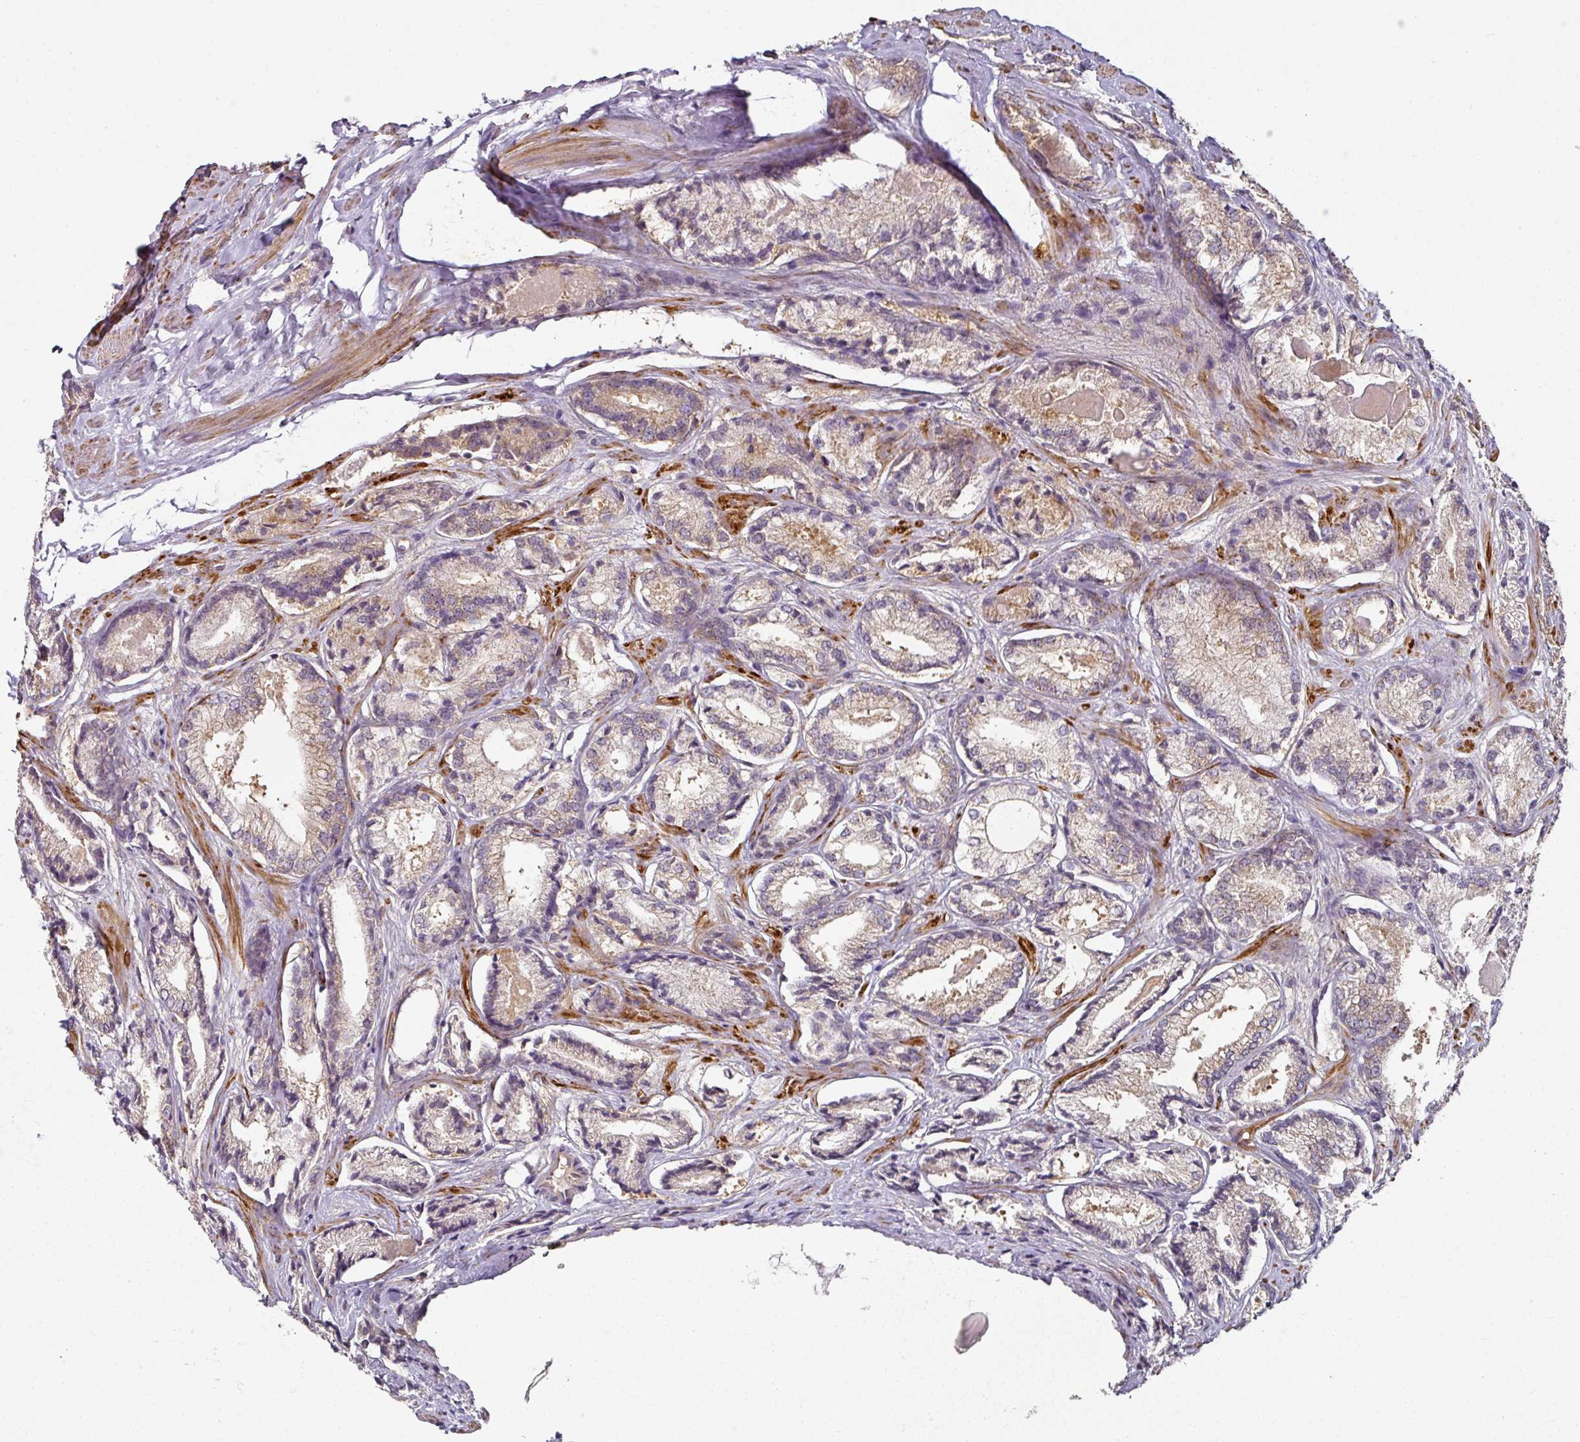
{"staining": {"intensity": "weak", "quantity": "25%-75%", "location": "cytoplasmic/membranous"}, "tissue": "prostate cancer", "cell_type": "Tumor cells", "image_type": "cancer", "snomed": [{"axis": "morphology", "description": "Adenocarcinoma, Low grade"}, {"axis": "topography", "description": "Prostate"}], "caption": "This is an image of immunohistochemistry staining of low-grade adenocarcinoma (prostate), which shows weak expression in the cytoplasmic/membranous of tumor cells.", "gene": "MAP2K2", "patient": {"sex": "male", "age": 68}}